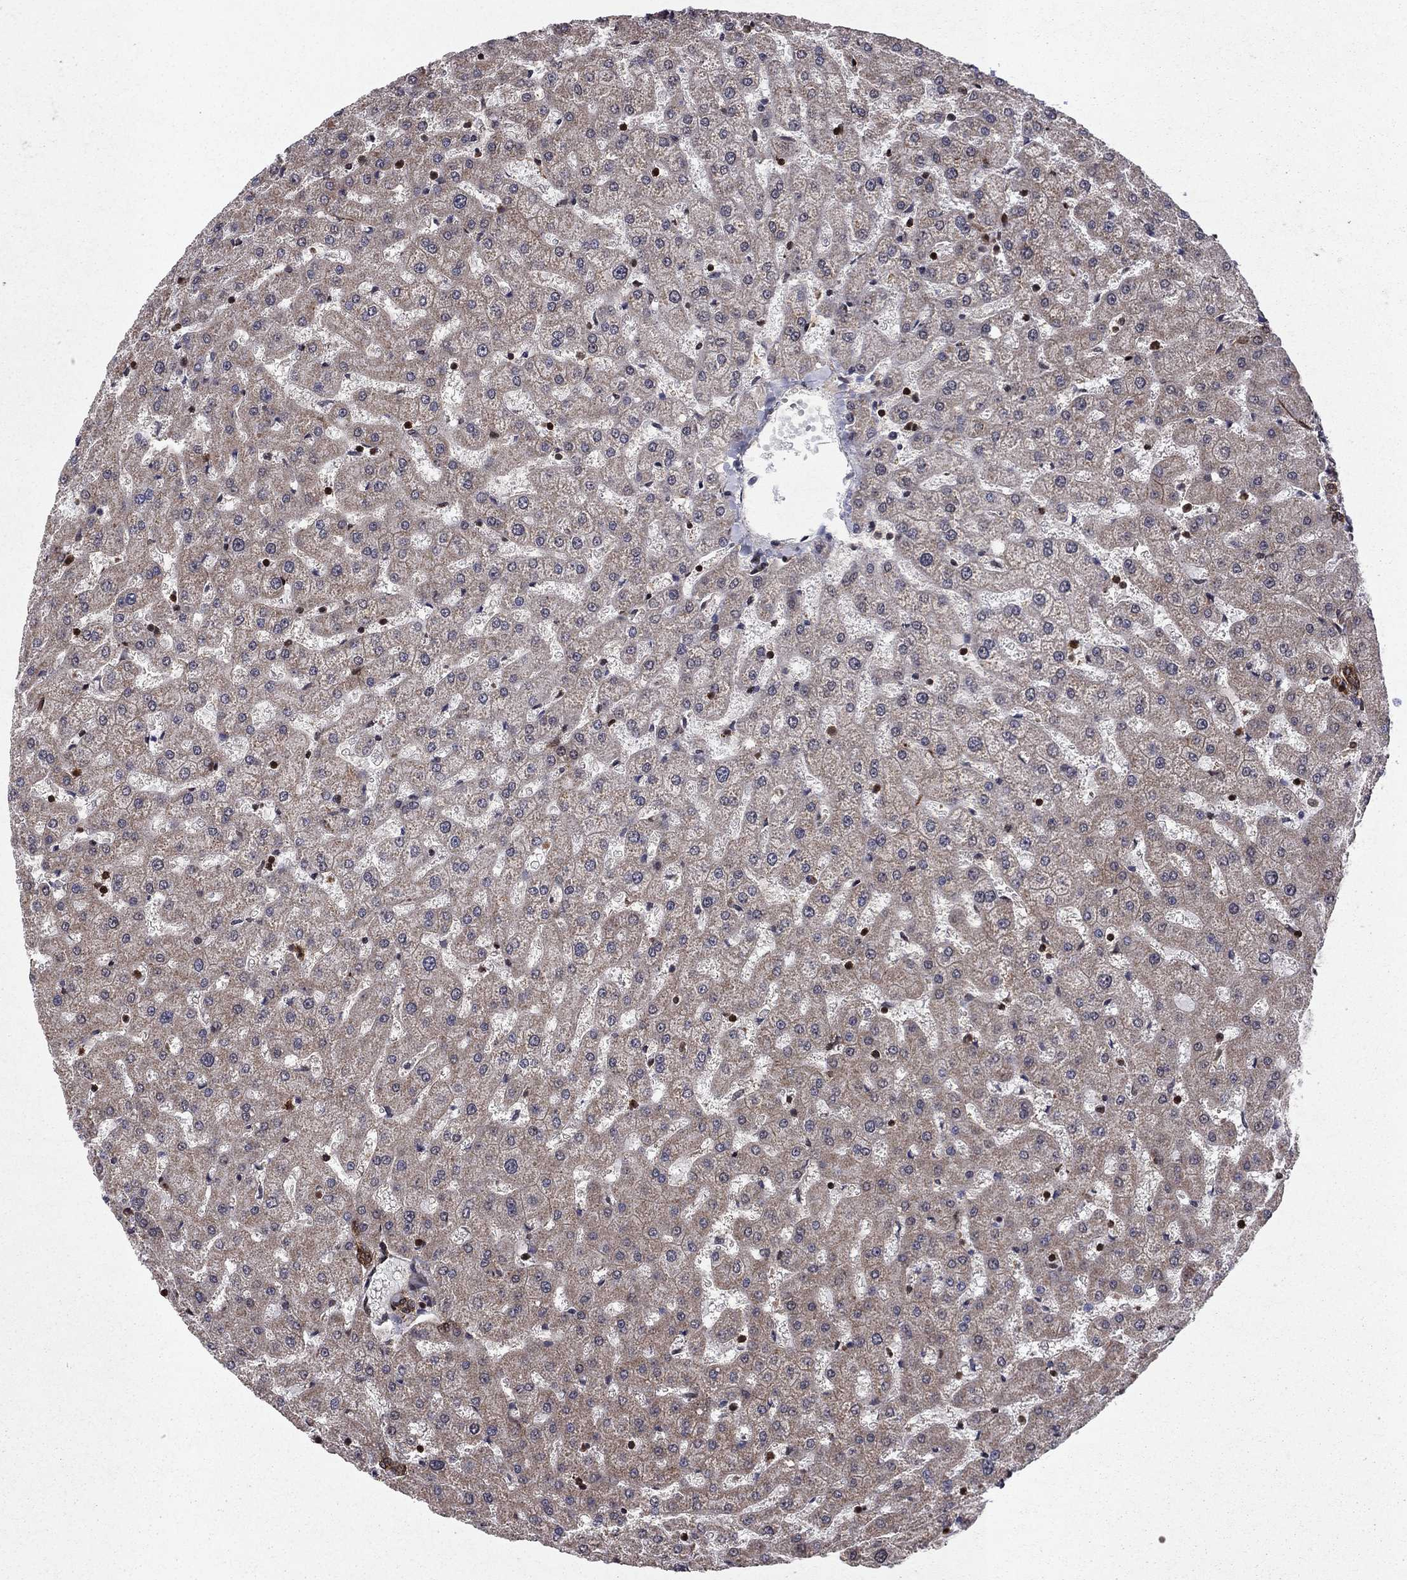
{"staining": {"intensity": "moderate", "quantity": "25%-75%", "location": "cytoplasmic/membranous"}, "tissue": "liver", "cell_type": "Cholangiocytes", "image_type": "normal", "snomed": [{"axis": "morphology", "description": "Normal tissue, NOS"}, {"axis": "topography", "description": "Liver"}], "caption": "The micrograph demonstrates a brown stain indicating the presence of a protein in the cytoplasmic/membranous of cholangiocytes in liver.", "gene": "SSX2IP", "patient": {"sex": "female", "age": 50}}